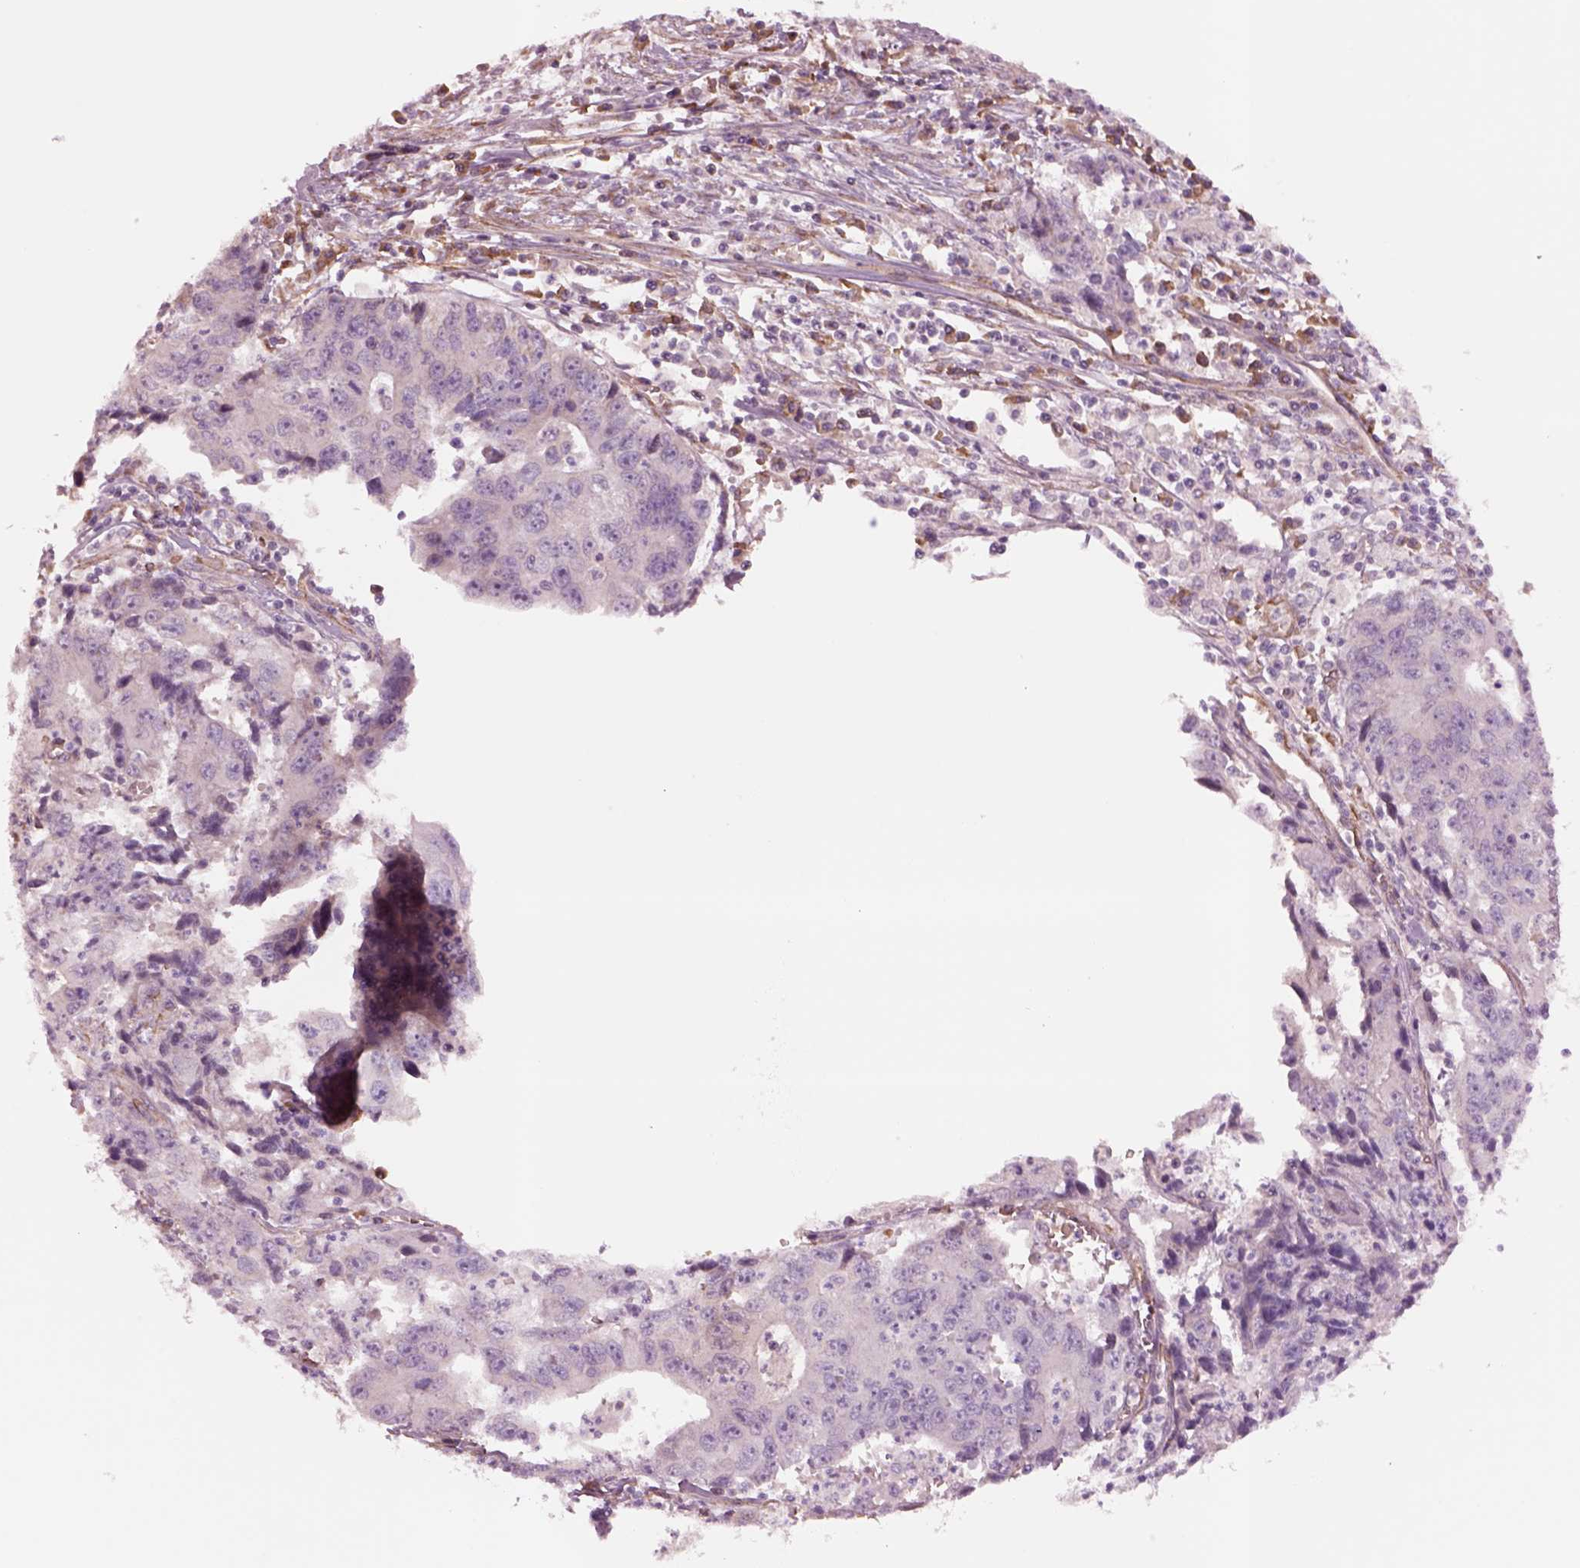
{"staining": {"intensity": "negative", "quantity": "none", "location": "none"}, "tissue": "liver cancer", "cell_type": "Tumor cells", "image_type": "cancer", "snomed": [{"axis": "morphology", "description": "Cholangiocarcinoma"}, {"axis": "topography", "description": "Liver"}], "caption": "This is an immunohistochemistry image of human liver cancer (cholangiocarcinoma). There is no expression in tumor cells.", "gene": "HTR1B", "patient": {"sex": "male", "age": 65}}